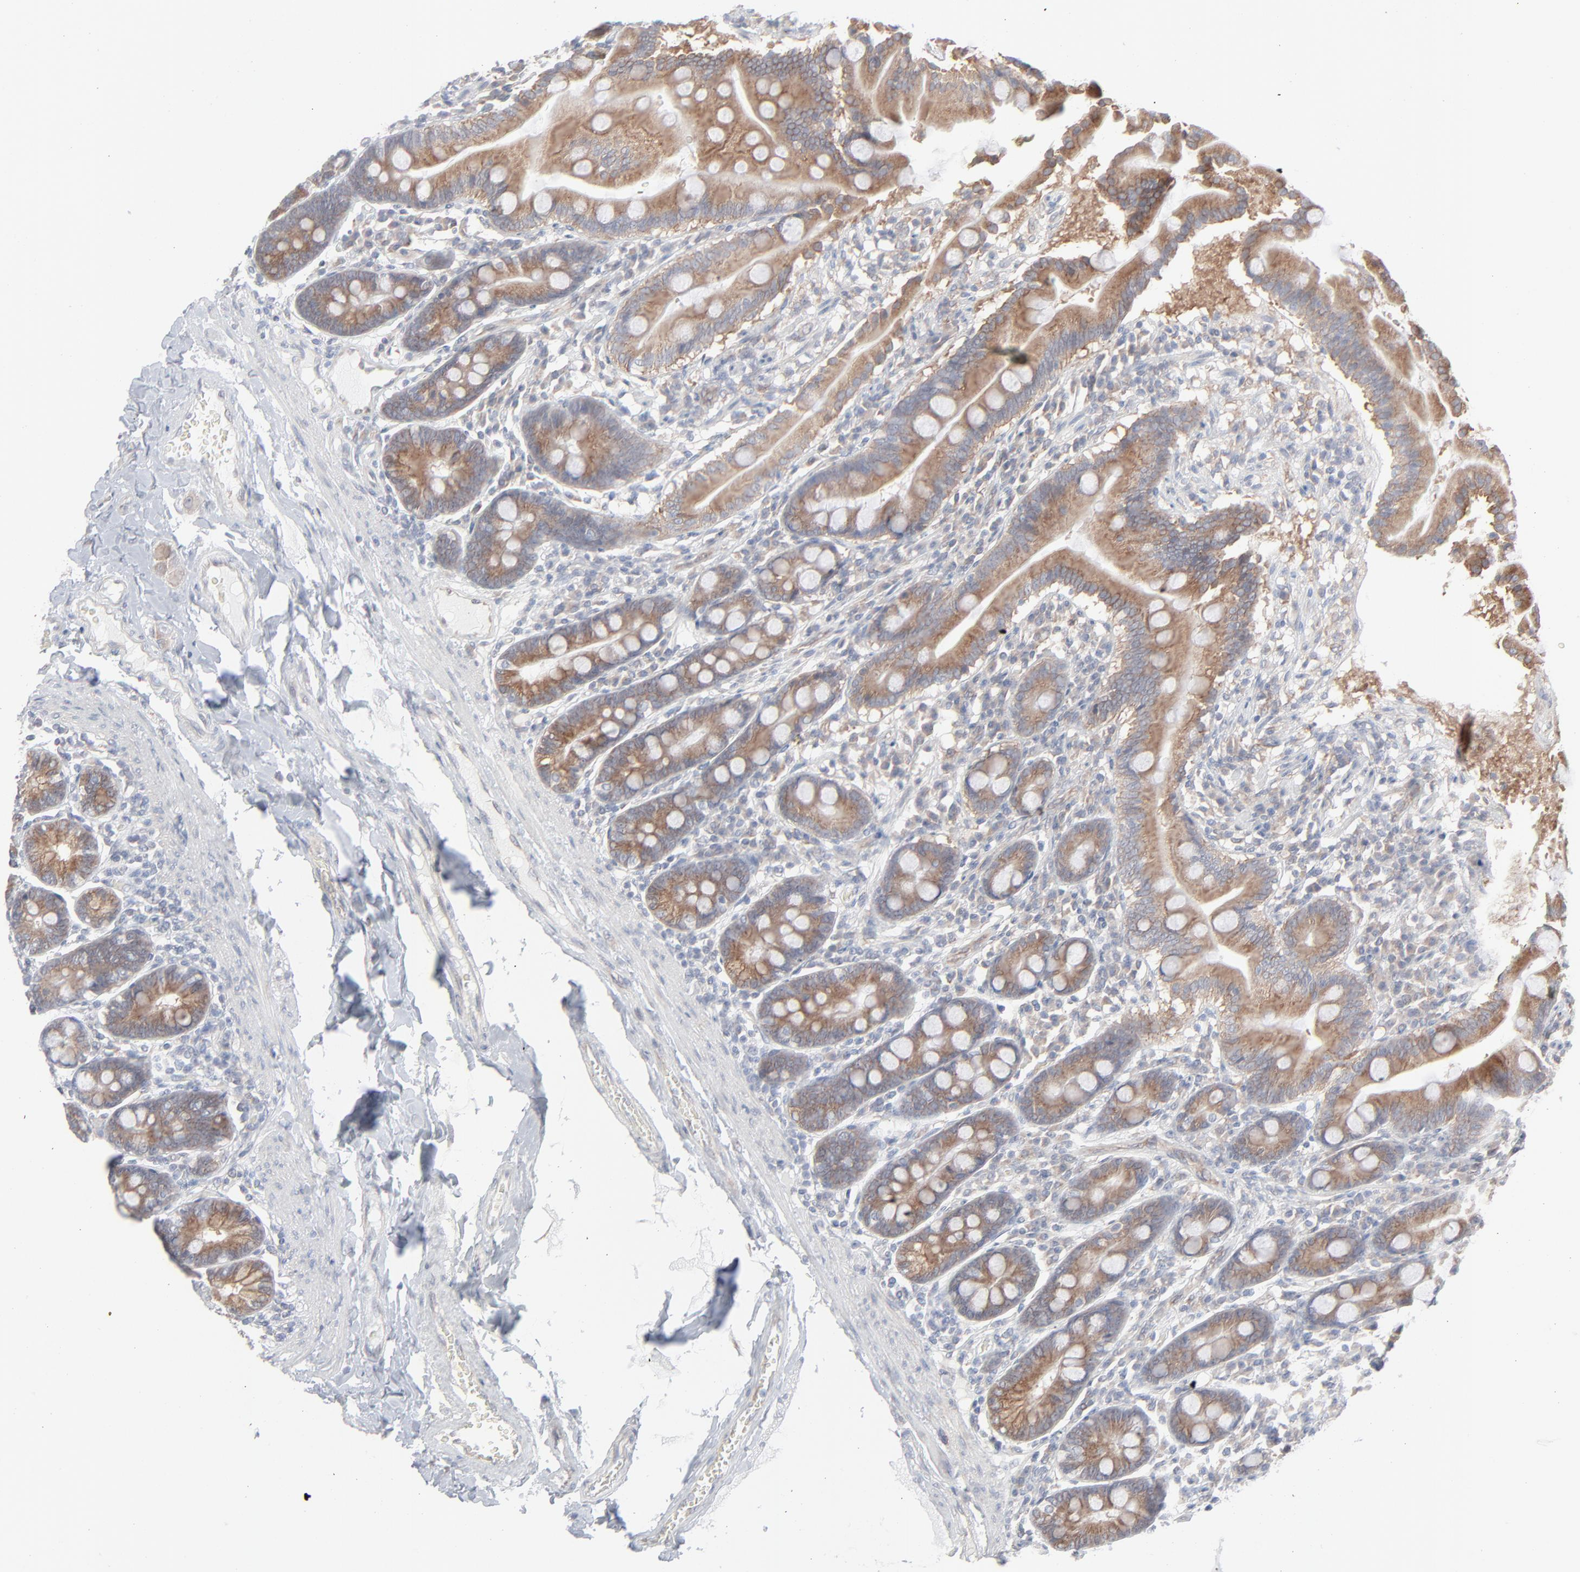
{"staining": {"intensity": "moderate", "quantity": ">75%", "location": "cytoplasmic/membranous"}, "tissue": "duodenum", "cell_type": "Glandular cells", "image_type": "normal", "snomed": [{"axis": "morphology", "description": "Normal tissue, NOS"}, {"axis": "topography", "description": "Duodenum"}], "caption": "This photomicrograph demonstrates unremarkable duodenum stained with immunohistochemistry (IHC) to label a protein in brown. The cytoplasmic/membranous of glandular cells show moderate positivity for the protein. Nuclei are counter-stained blue.", "gene": "KDSR", "patient": {"sex": "male", "age": 50}}